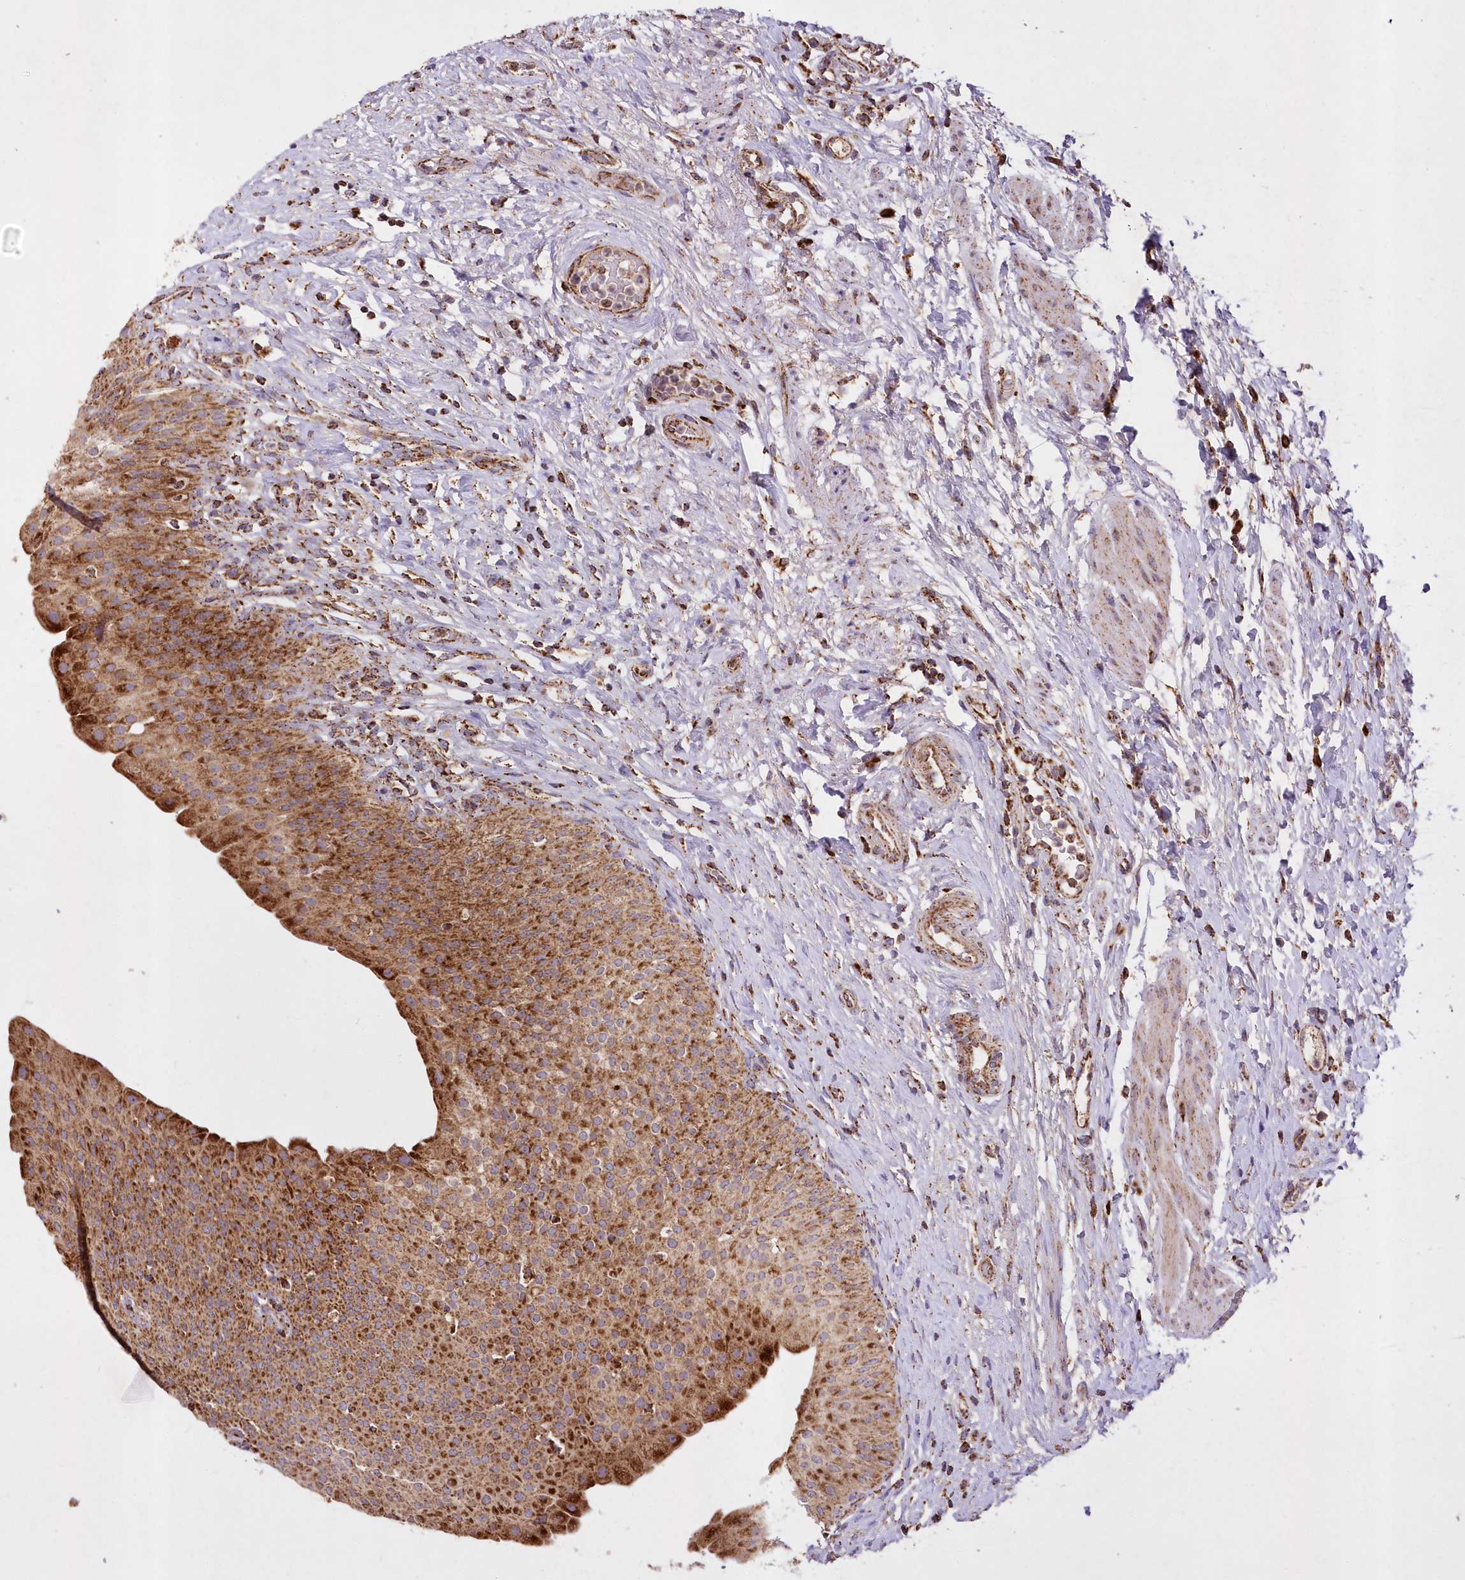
{"staining": {"intensity": "strong", "quantity": ">75%", "location": "cytoplasmic/membranous"}, "tissue": "urinary bladder", "cell_type": "Urothelial cells", "image_type": "normal", "snomed": [{"axis": "morphology", "description": "Normal tissue, NOS"}, {"axis": "morphology", "description": "Urothelial carcinoma, High grade"}, {"axis": "topography", "description": "Urinary bladder"}], "caption": "A histopathology image of human urinary bladder stained for a protein shows strong cytoplasmic/membranous brown staining in urothelial cells. The protein is stained brown, and the nuclei are stained in blue (DAB IHC with brightfield microscopy, high magnification).", "gene": "ASNSD1", "patient": {"sex": "male", "age": 46}}